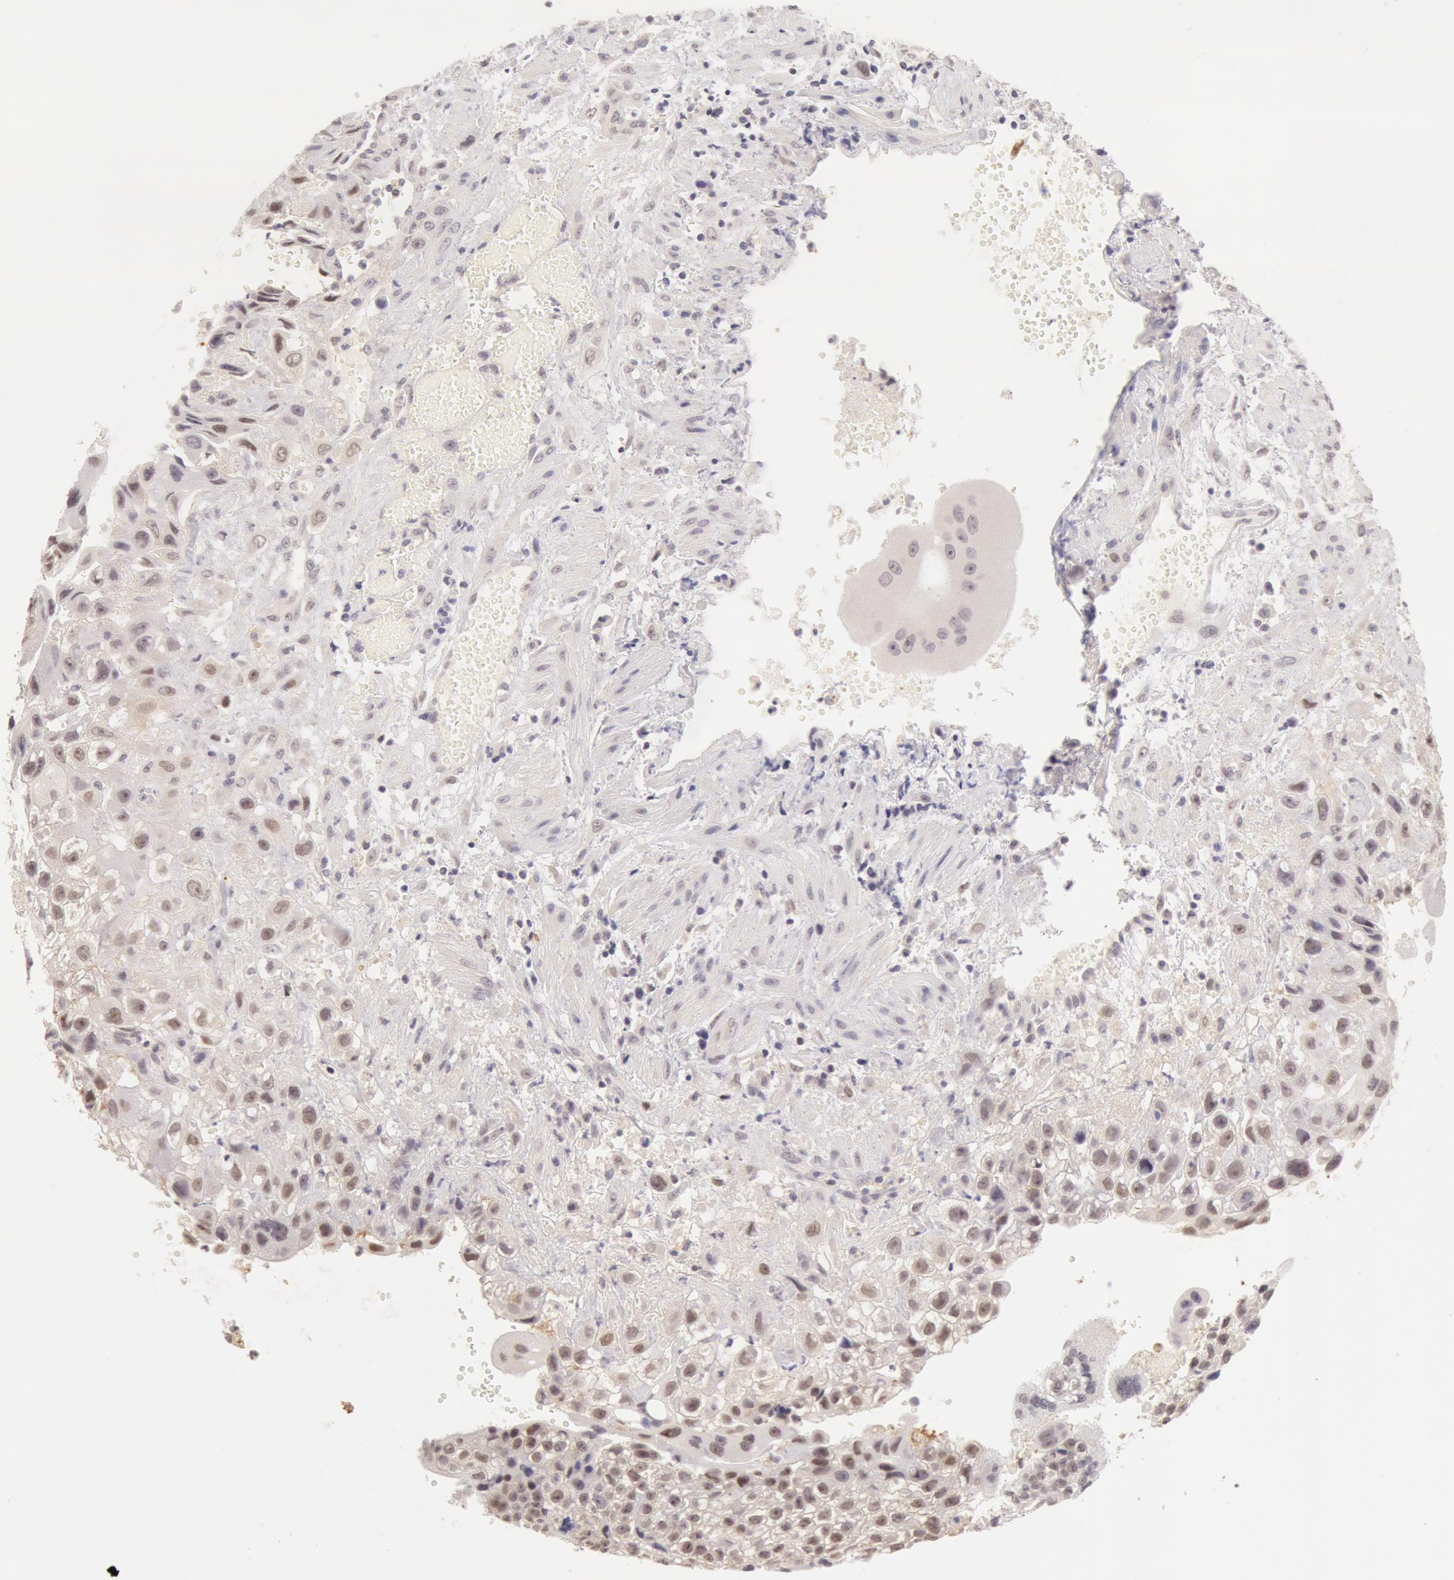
{"staining": {"intensity": "weak", "quantity": "25%-75%", "location": "nuclear"}, "tissue": "placenta", "cell_type": "Decidual cells", "image_type": "normal", "snomed": [{"axis": "morphology", "description": "Normal tissue, NOS"}, {"axis": "topography", "description": "Placenta"}], "caption": "Decidual cells exhibit weak nuclear staining in about 25%-75% of cells in benign placenta.", "gene": "ZNF597", "patient": {"sex": "female", "age": 34}}